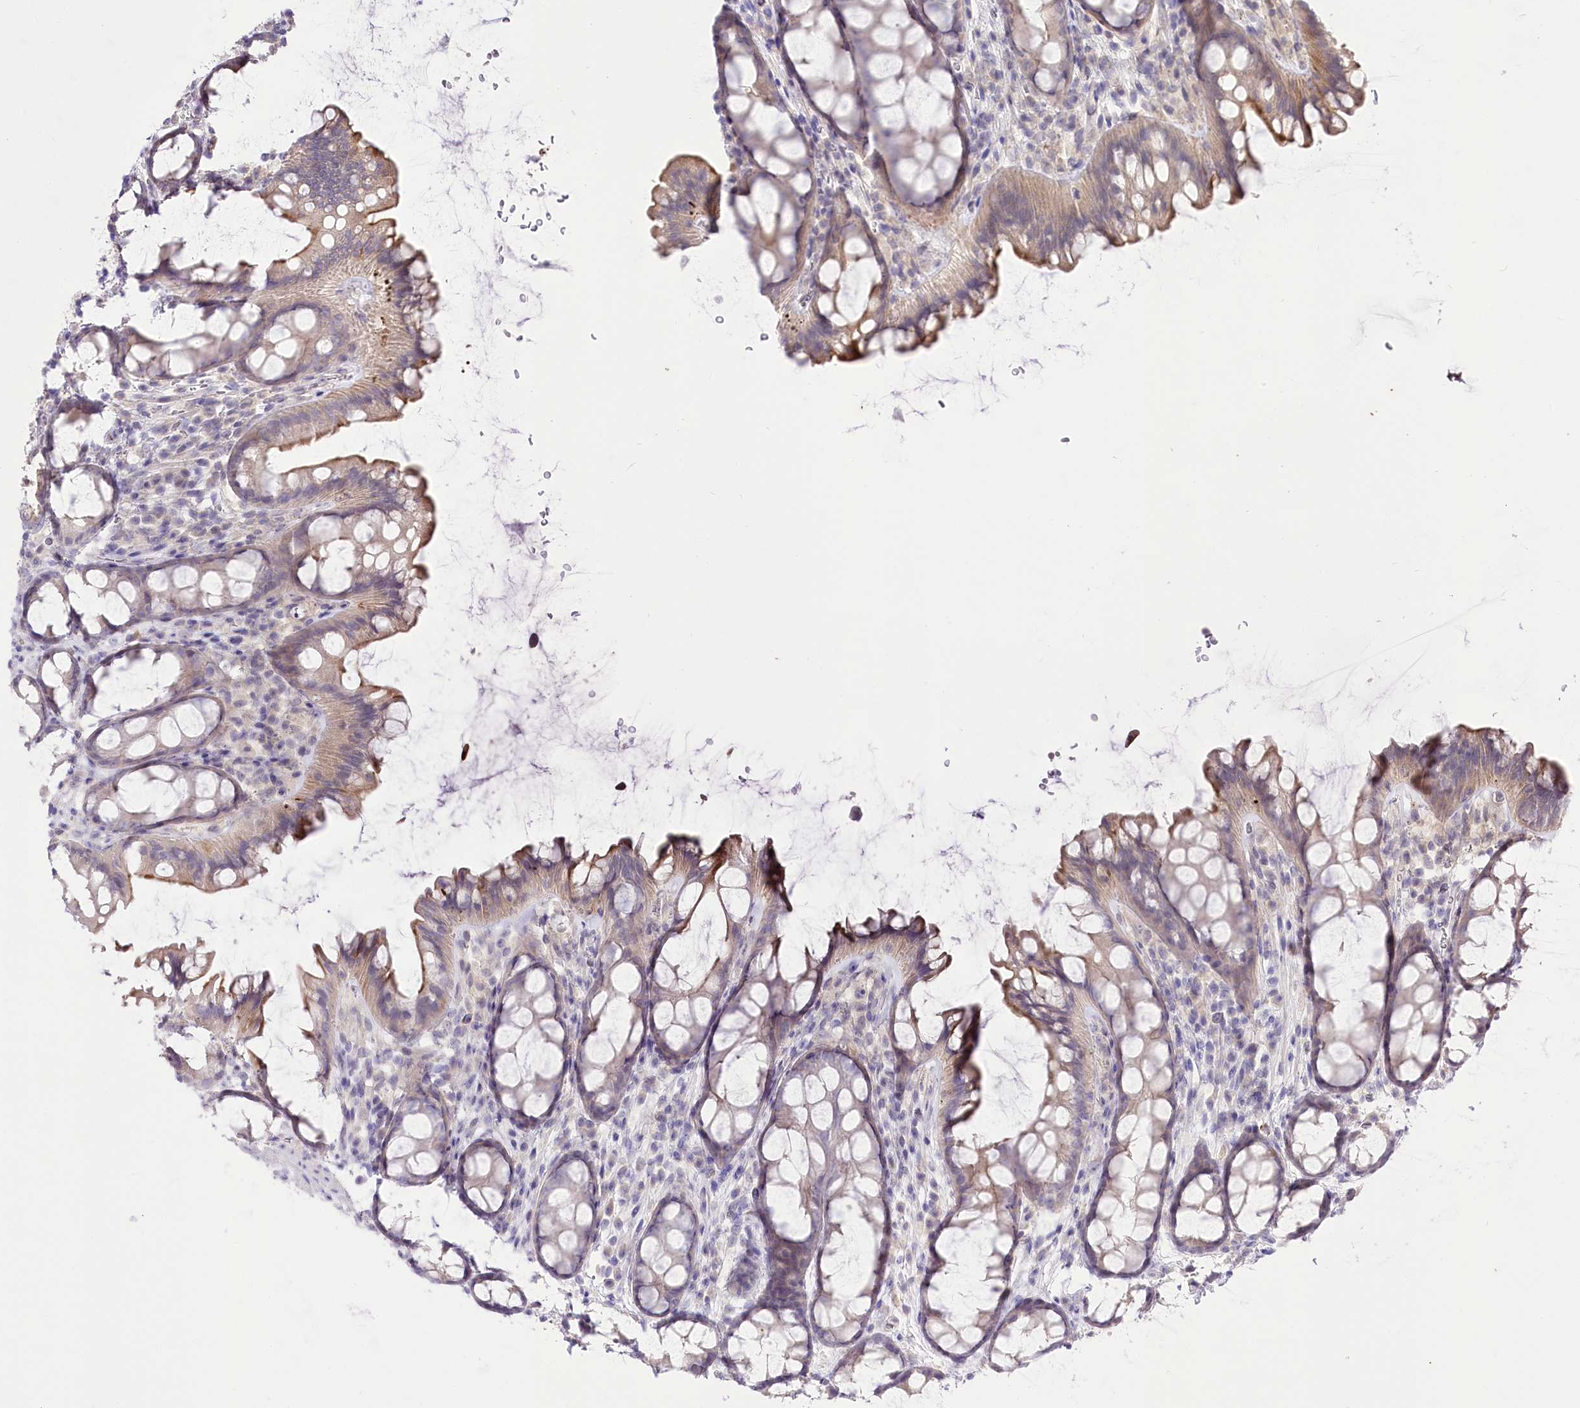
{"staining": {"intensity": "weak", "quantity": ">75%", "location": "cytoplasmic/membranous"}, "tissue": "colon", "cell_type": "Endothelial cells", "image_type": "normal", "snomed": [{"axis": "morphology", "description": "Normal tissue, NOS"}, {"axis": "topography", "description": "Colon"}], "caption": "Colon stained with IHC exhibits weak cytoplasmic/membranous positivity in approximately >75% of endothelial cells. (DAB (3,3'-diaminobenzidine) IHC with brightfield microscopy, high magnification).", "gene": "HELT", "patient": {"sex": "female", "age": 82}}